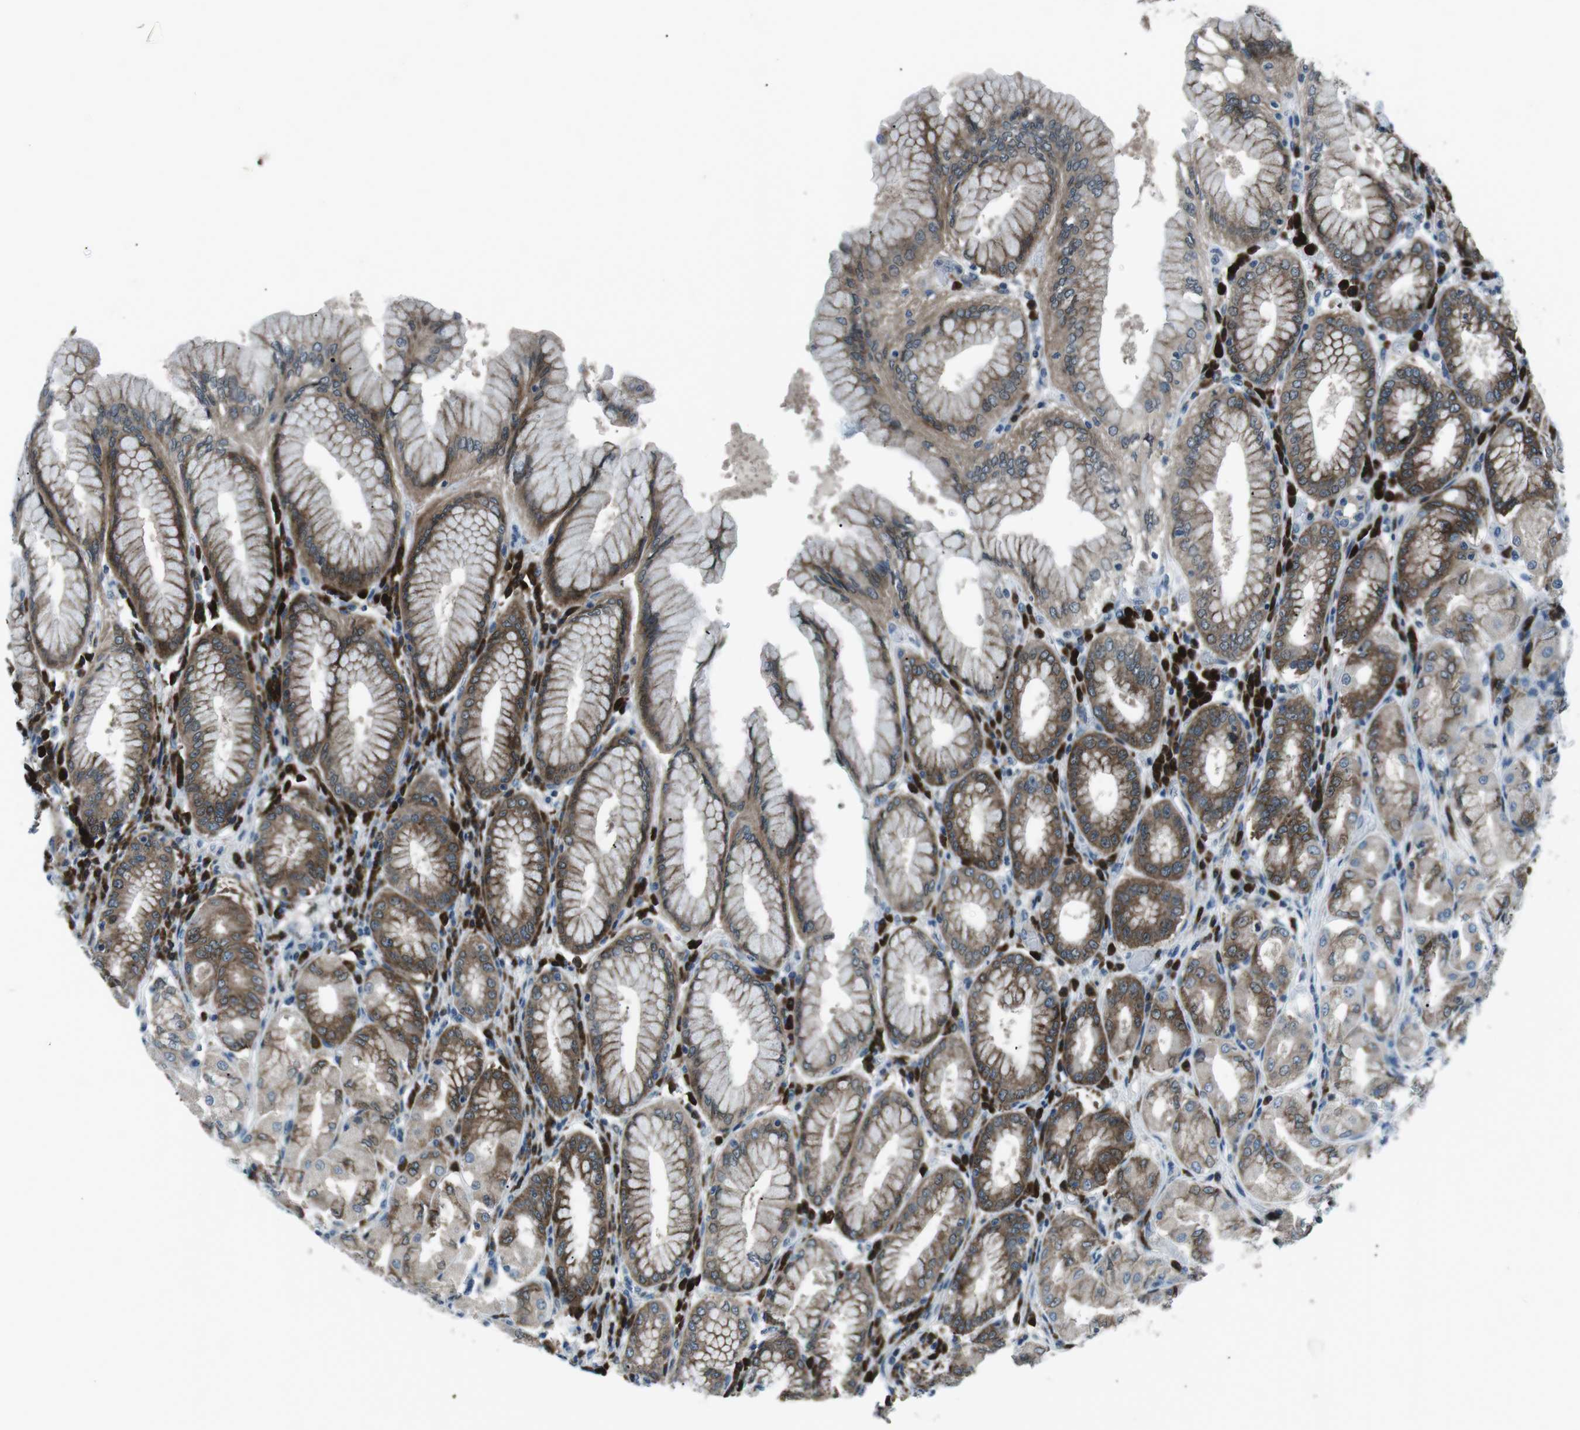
{"staining": {"intensity": "strong", "quantity": ">75%", "location": "cytoplasmic/membranous"}, "tissue": "stomach", "cell_type": "Glandular cells", "image_type": "normal", "snomed": [{"axis": "morphology", "description": "Normal tissue, NOS"}, {"axis": "topography", "description": "Stomach"}, {"axis": "topography", "description": "Stomach, lower"}], "caption": "The image reveals immunohistochemical staining of normal stomach. There is strong cytoplasmic/membranous staining is present in approximately >75% of glandular cells. (DAB = brown stain, brightfield microscopy at high magnification).", "gene": "BLNK", "patient": {"sex": "female", "age": 56}}